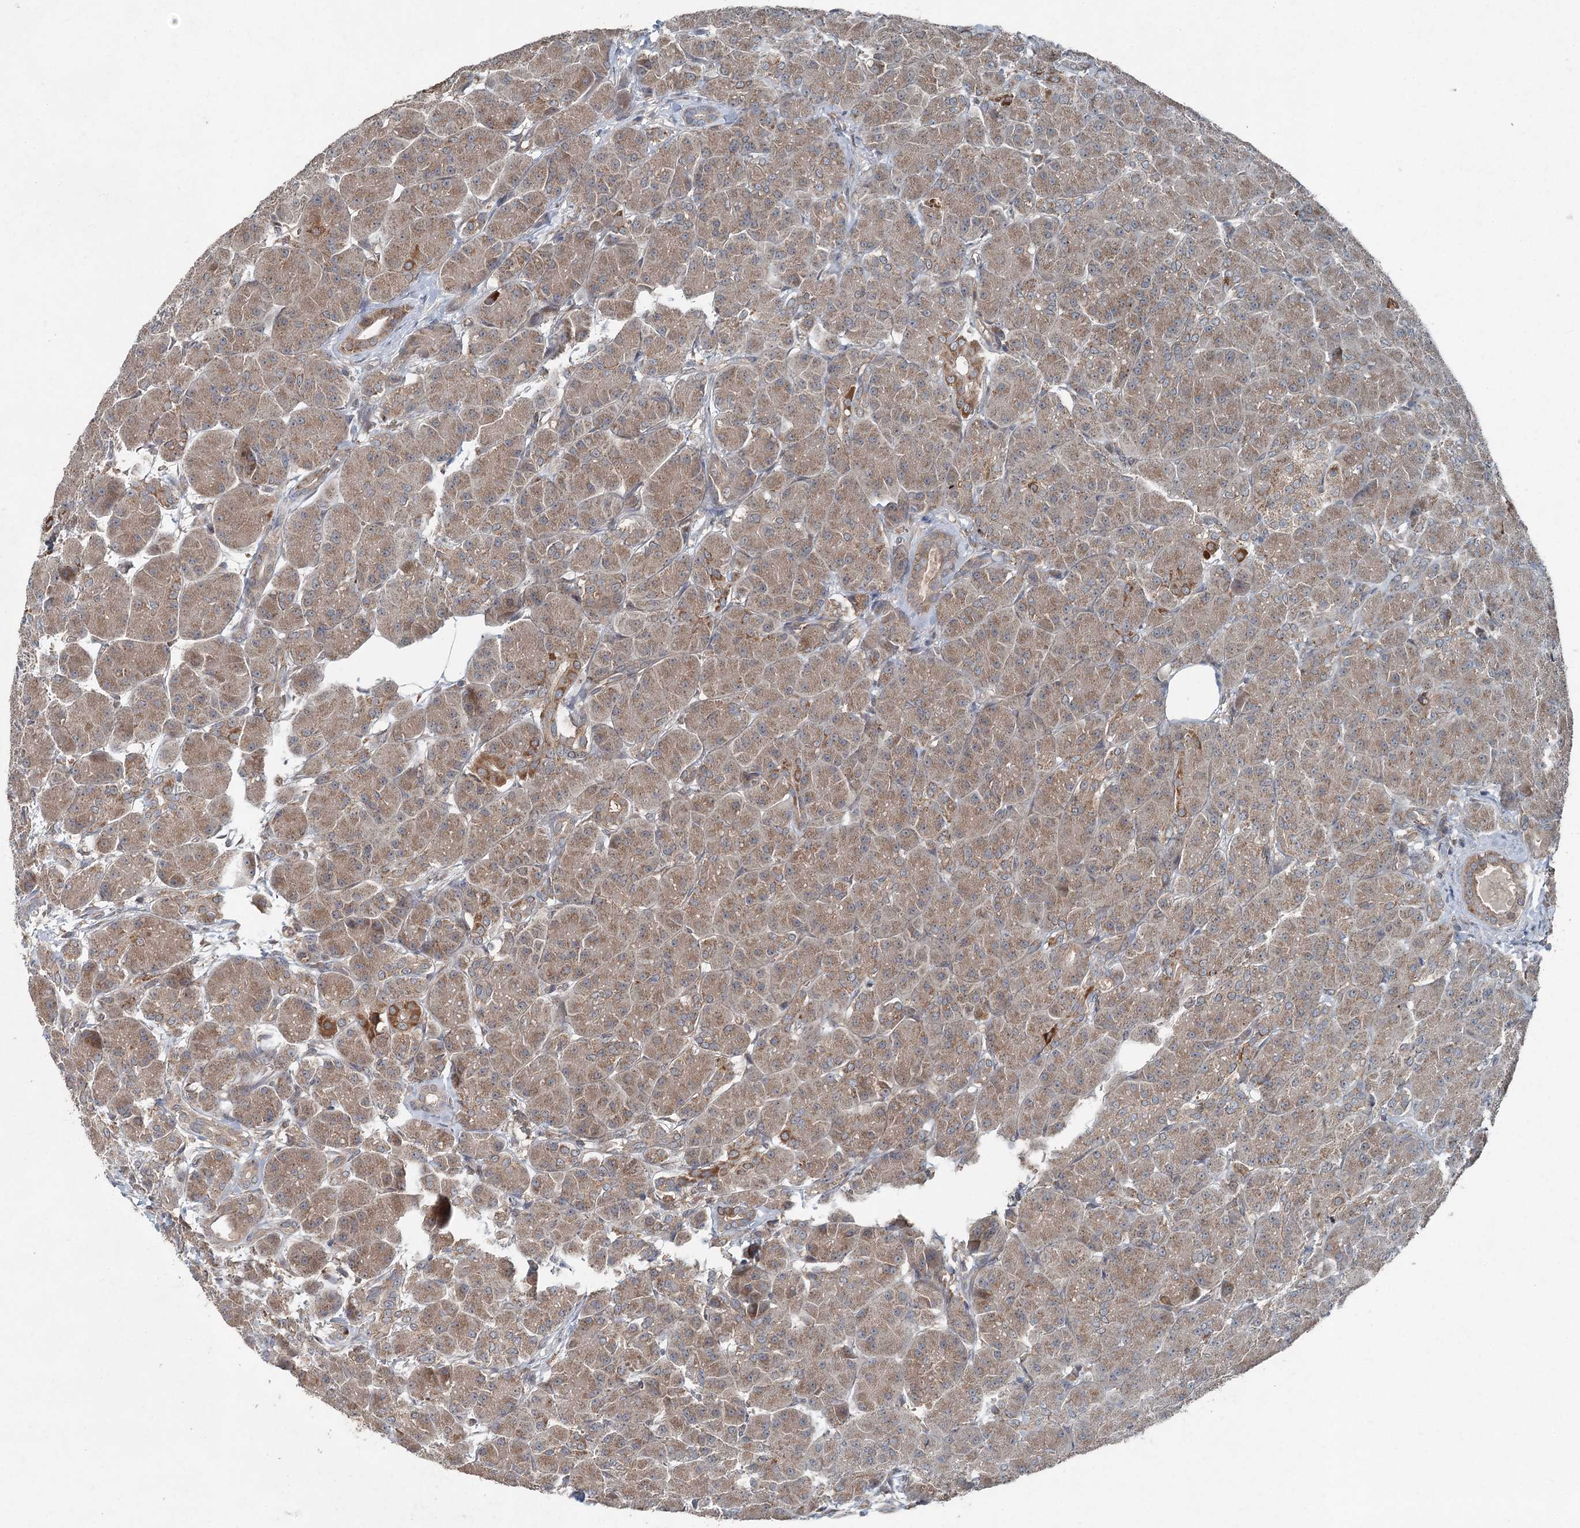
{"staining": {"intensity": "moderate", "quantity": ">75%", "location": "cytoplasmic/membranous"}, "tissue": "pancreas", "cell_type": "Exocrine glandular cells", "image_type": "normal", "snomed": [{"axis": "morphology", "description": "Normal tissue, NOS"}, {"axis": "topography", "description": "Pancreas"}], "caption": "Exocrine glandular cells show medium levels of moderate cytoplasmic/membranous staining in about >75% of cells in unremarkable human pancreas.", "gene": "SKIC3", "patient": {"sex": "male", "age": 63}}